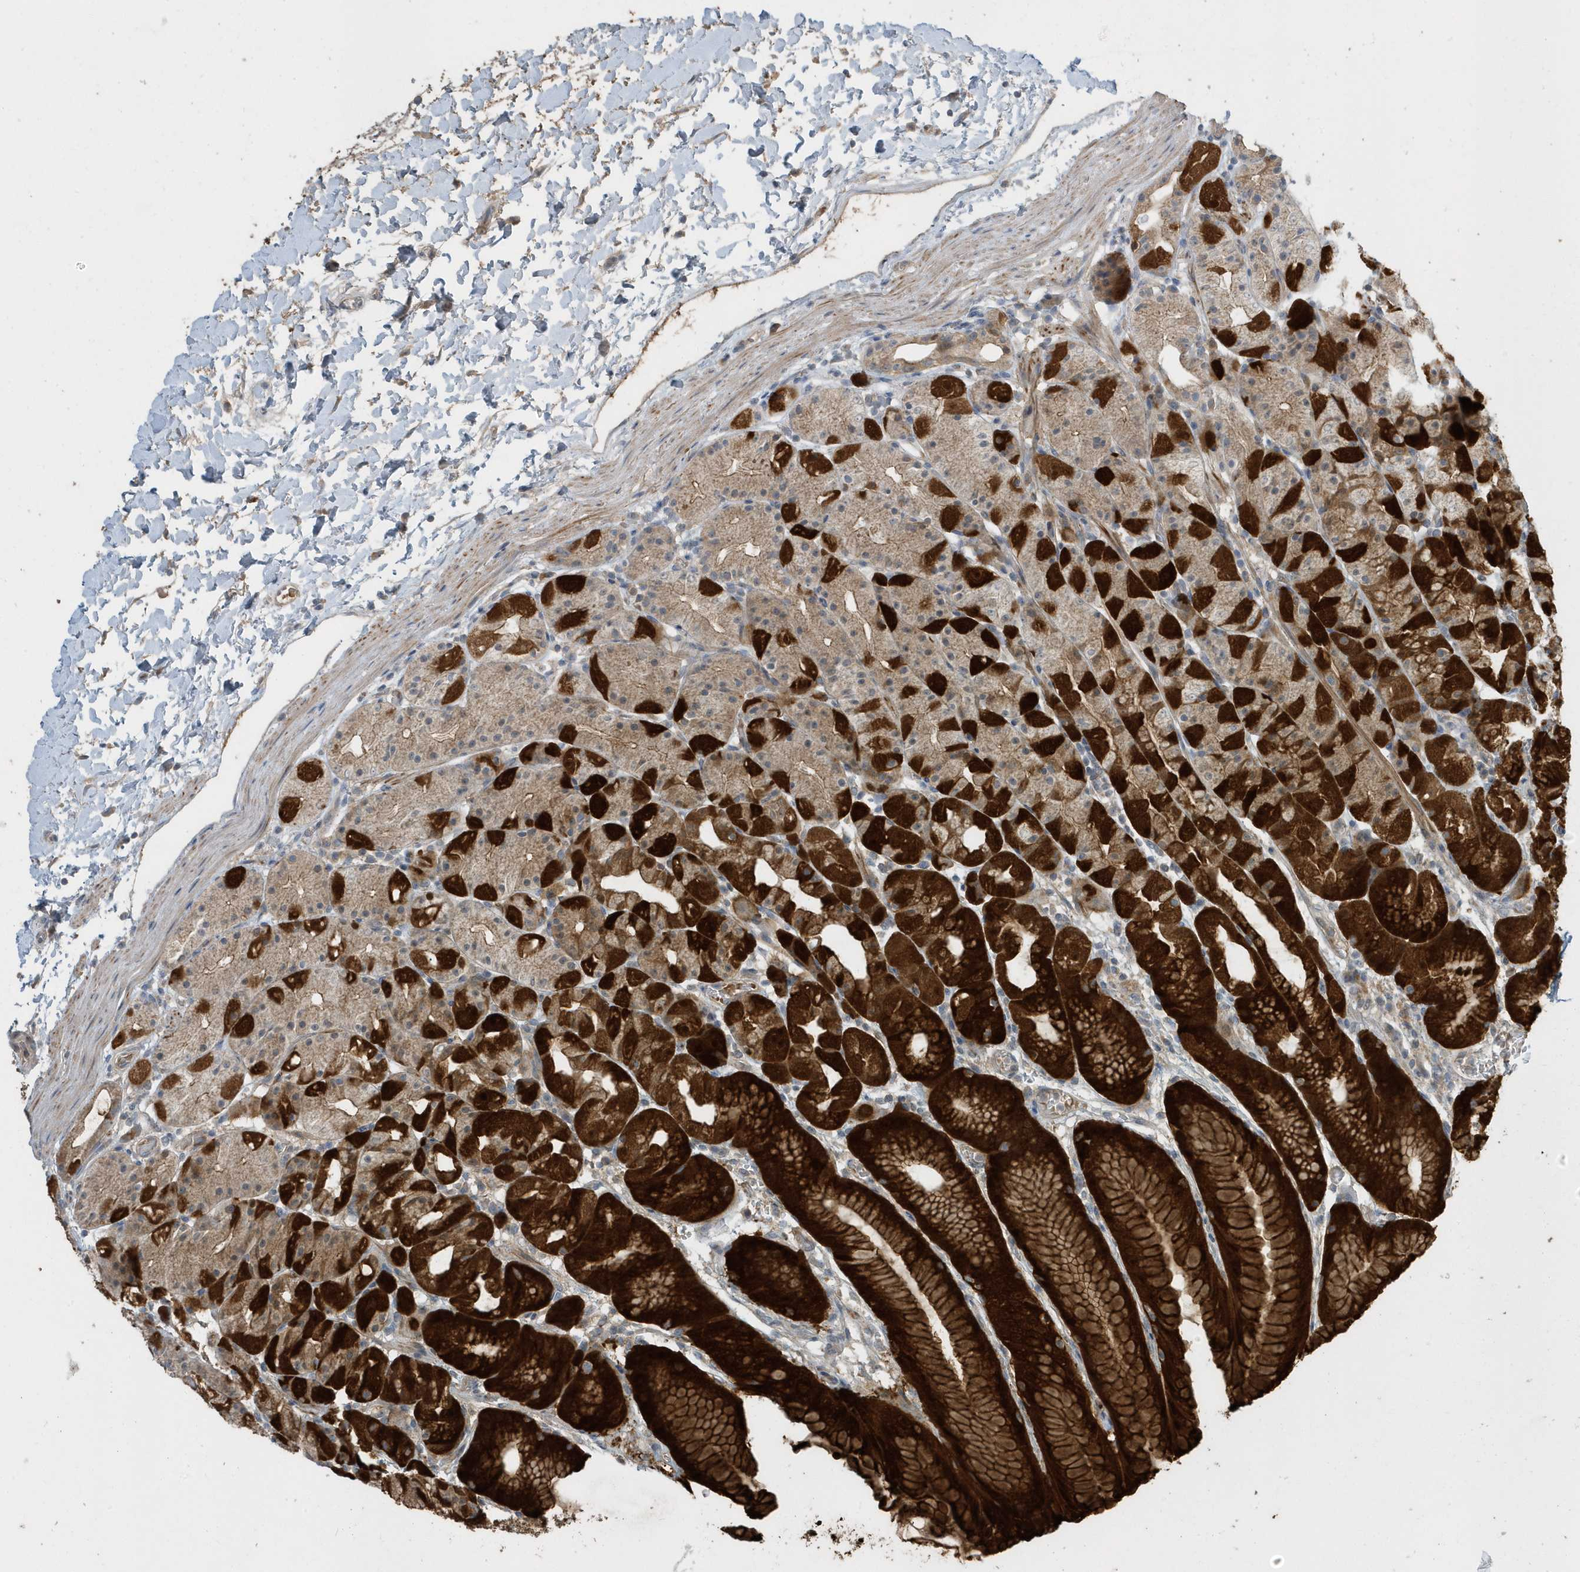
{"staining": {"intensity": "strong", "quantity": ">75%", "location": "cytoplasmic/membranous"}, "tissue": "stomach", "cell_type": "Glandular cells", "image_type": "normal", "snomed": [{"axis": "morphology", "description": "Normal tissue, NOS"}, {"axis": "topography", "description": "Stomach, upper"}], "caption": "Immunohistochemistry (IHC) (DAB (3,3'-diaminobenzidine)) staining of benign human stomach displays strong cytoplasmic/membranous protein staining in approximately >75% of glandular cells.", "gene": "USP53", "patient": {"sex": "male", "age": 48}}